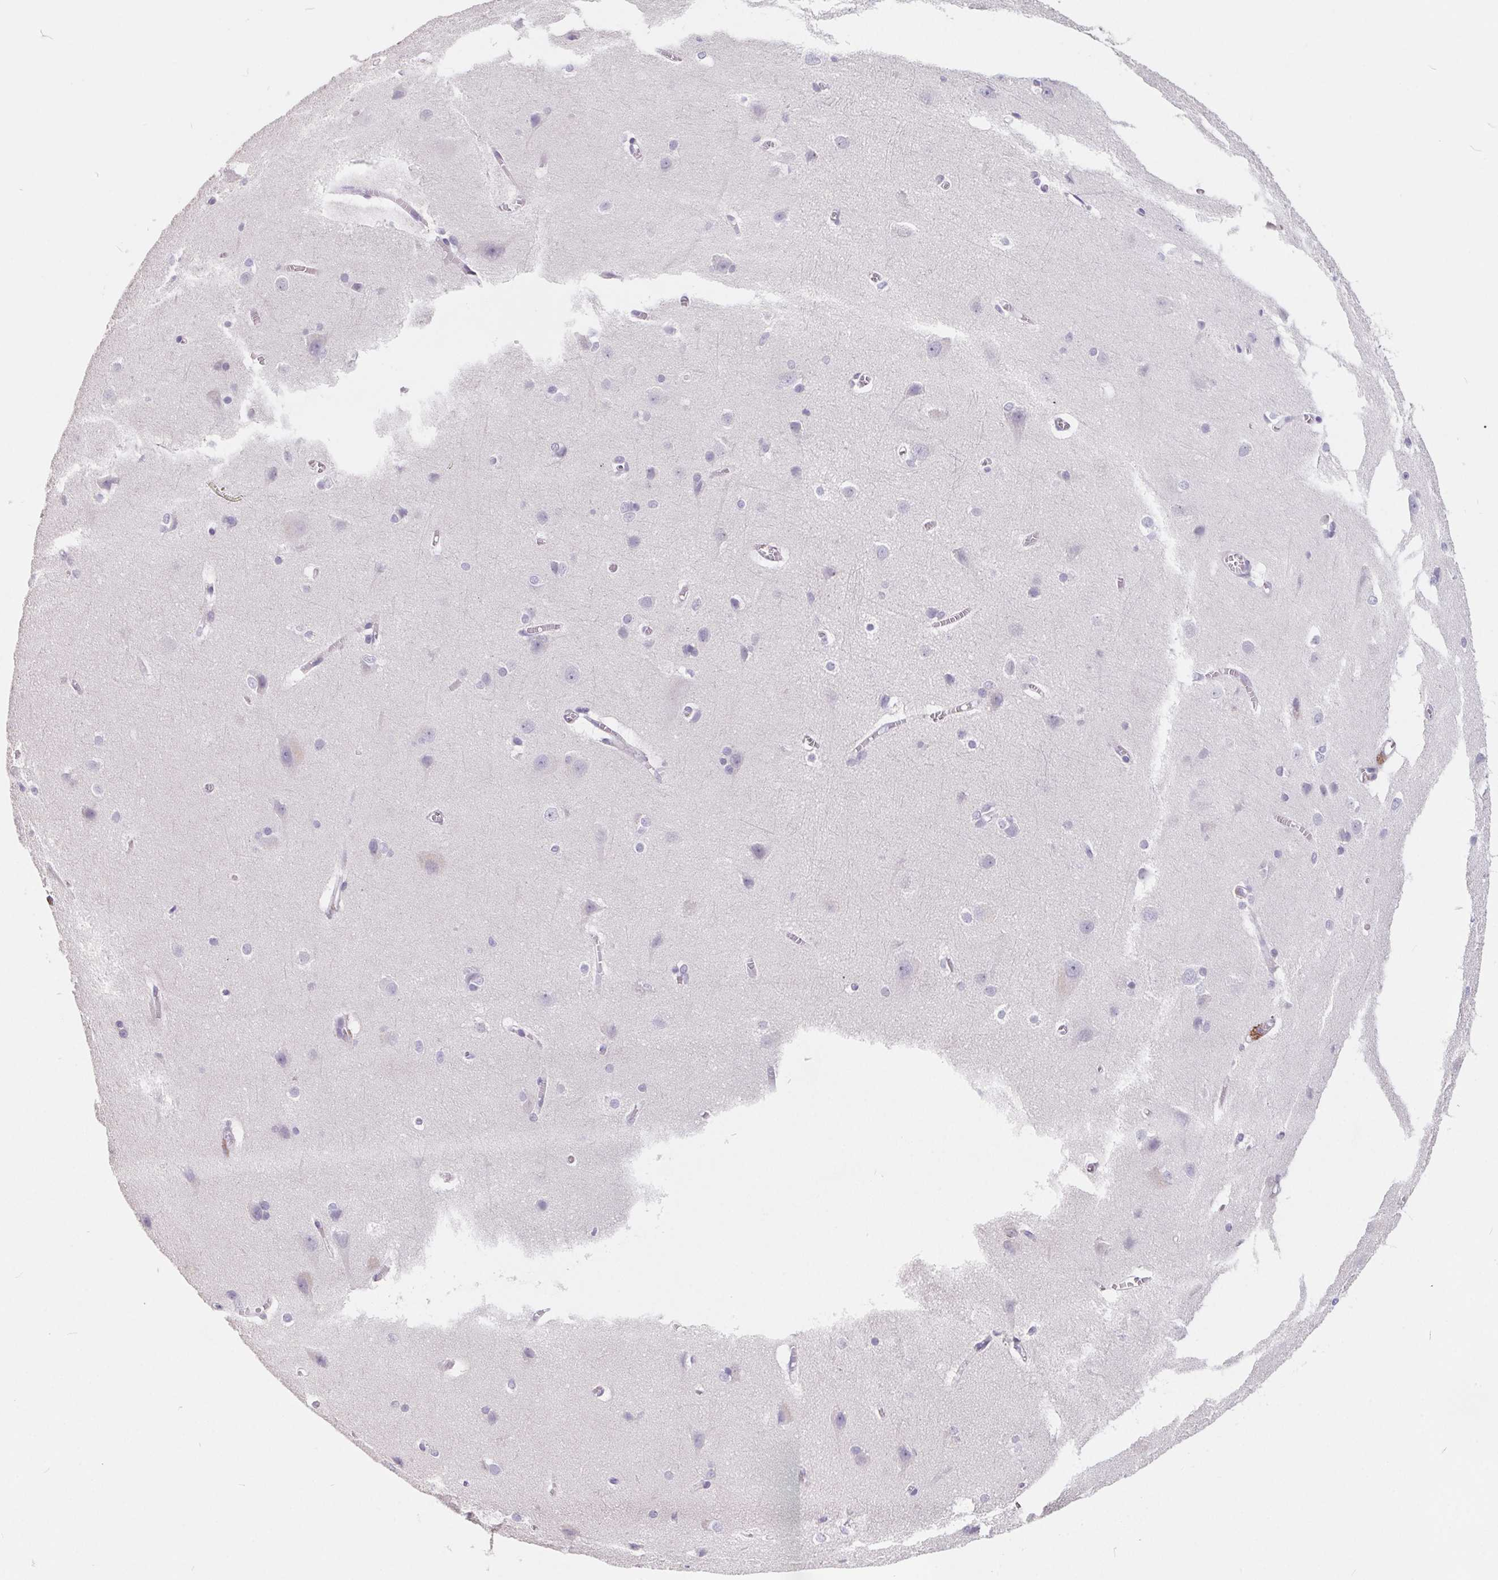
{"staining": {"intensity": "negative", "quantity": "none", "location": "none"}, "tissue": "cerebral cortex", "cell_type": "Endothelial cells", "image_type": "normal", "snomed": [{"axis": "morphology", "description": "Normal tissue, NOS"}, {"axis": "topography", "description": "Cerebral cortex"}], "caption": "This is an immunohistochemistry image of benign cerebral cortex. There is no staining in endothelial cells.", "gene": "FDX1", "patient": {"sex": "male", "age": 37}}